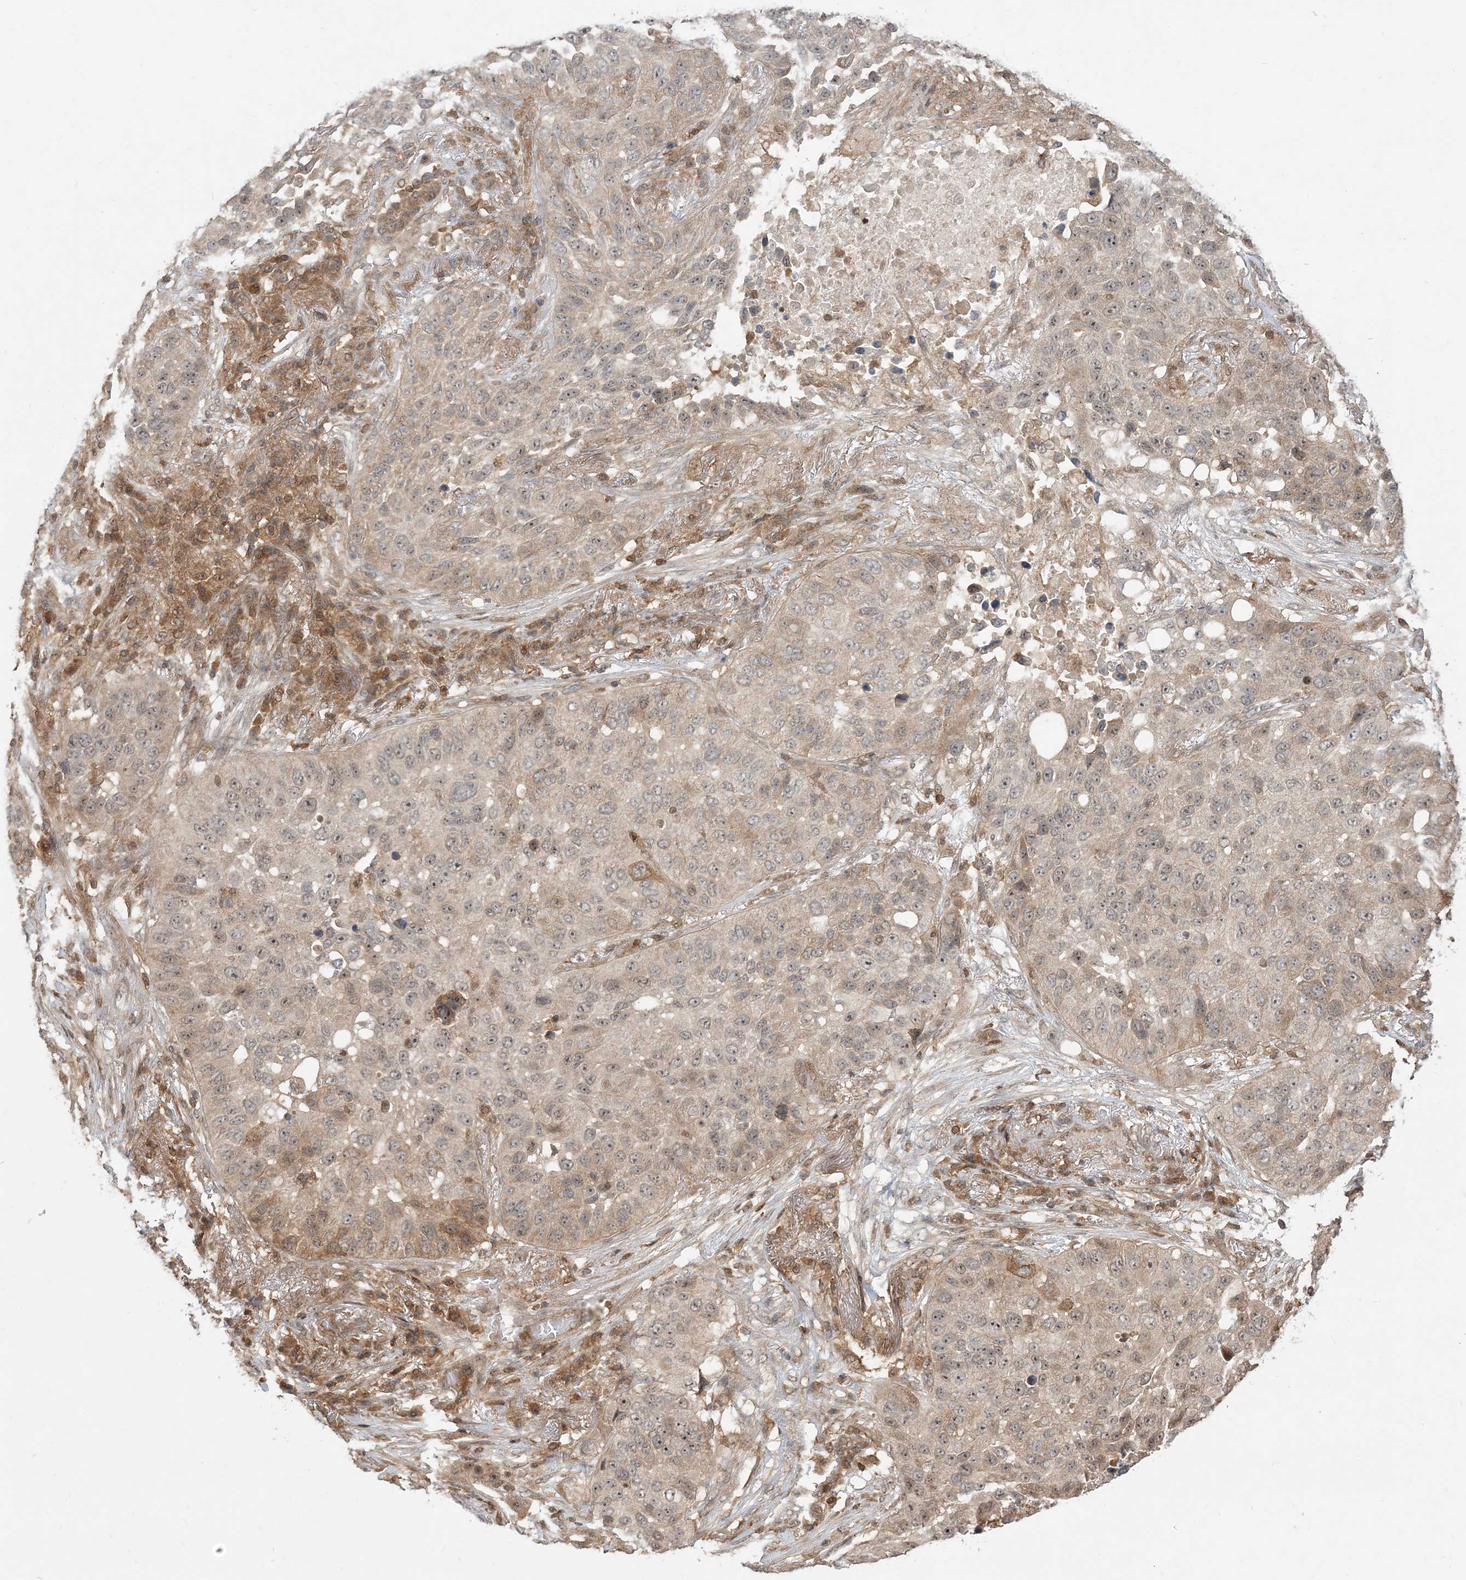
{"staining": {"intensity": "weak", "quantity": "25%-75%", "location": "cytoplasmic/membranous"}, "tissue": "lung cancer", "cell_type": "Tumor cells", "image_type": "cancer", "snomed": [{"axis": "morphology", "description": "Squamous cell carcinoma, NOS"}, {"axis": "topography", "description": "Lung"}], "caption": "IHC image of squamous cell carcinoma (lung) stained for a protein (brown), which displays low levels of weak cytoplasmic/membranous expression in about 25%-75% of tumor cells.", "gene": "CAB39", "patient": {"sex": "male", "age": 57}}